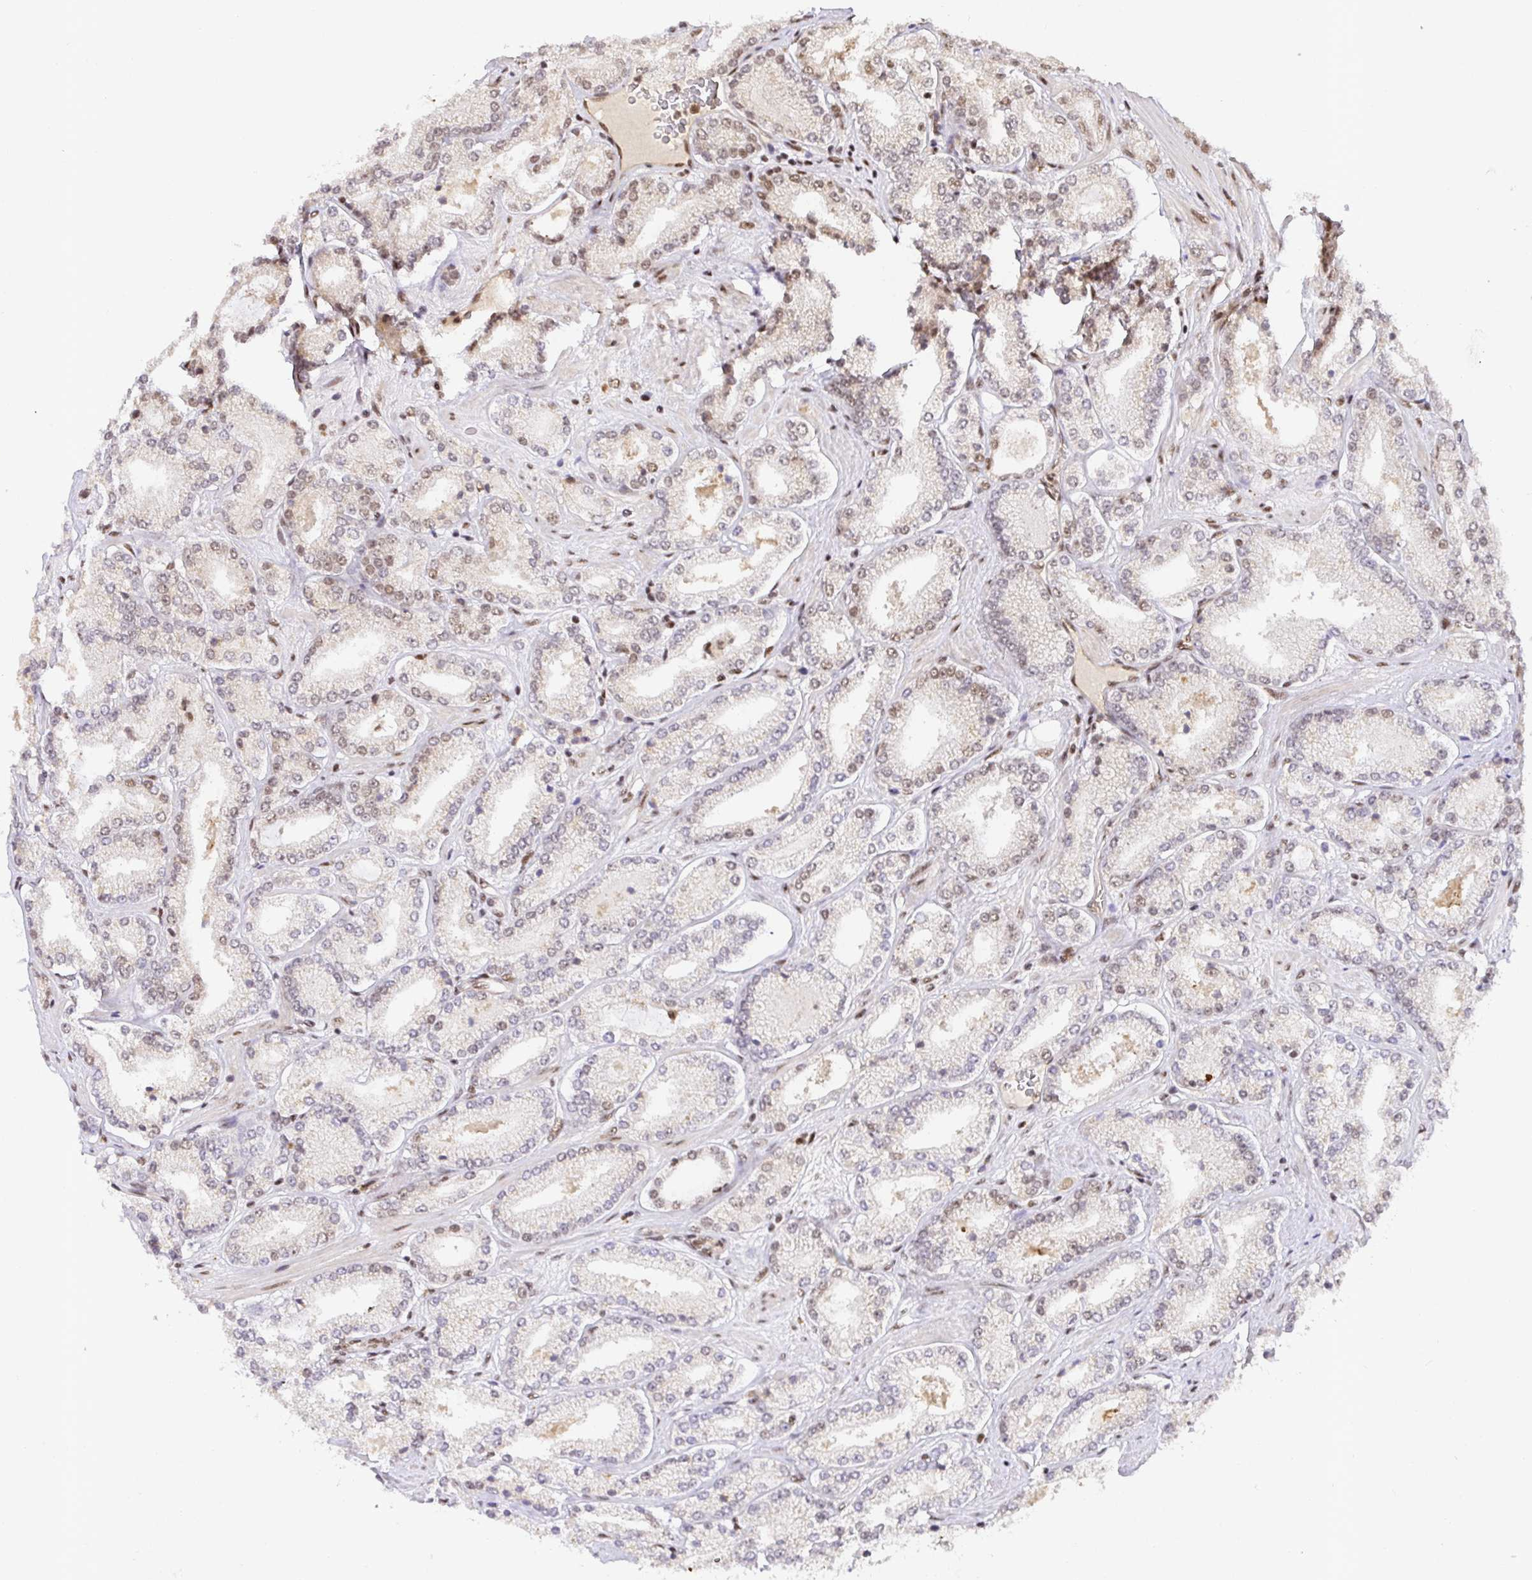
{"staining": {"intensity": "weak", "quantity": "25%-75%", "location": "nuclear"}, "tissue": "prostate cancer", "cell_type": "Tumor cells", "image_type": "cancer", "snomed": [{"axis": "morphology", "description": "Adenocarcinoma, High grade"}, {"axis": "topography", "description": "Prostate"}], "caption": "Approximately 25%-75% of tumor cells in human prostate cancer display weak nuclear protein expression as visualized by brown immunohistochemical staining.", "gene": "USF1", "patient": {"sex": "male", "age": 63}}